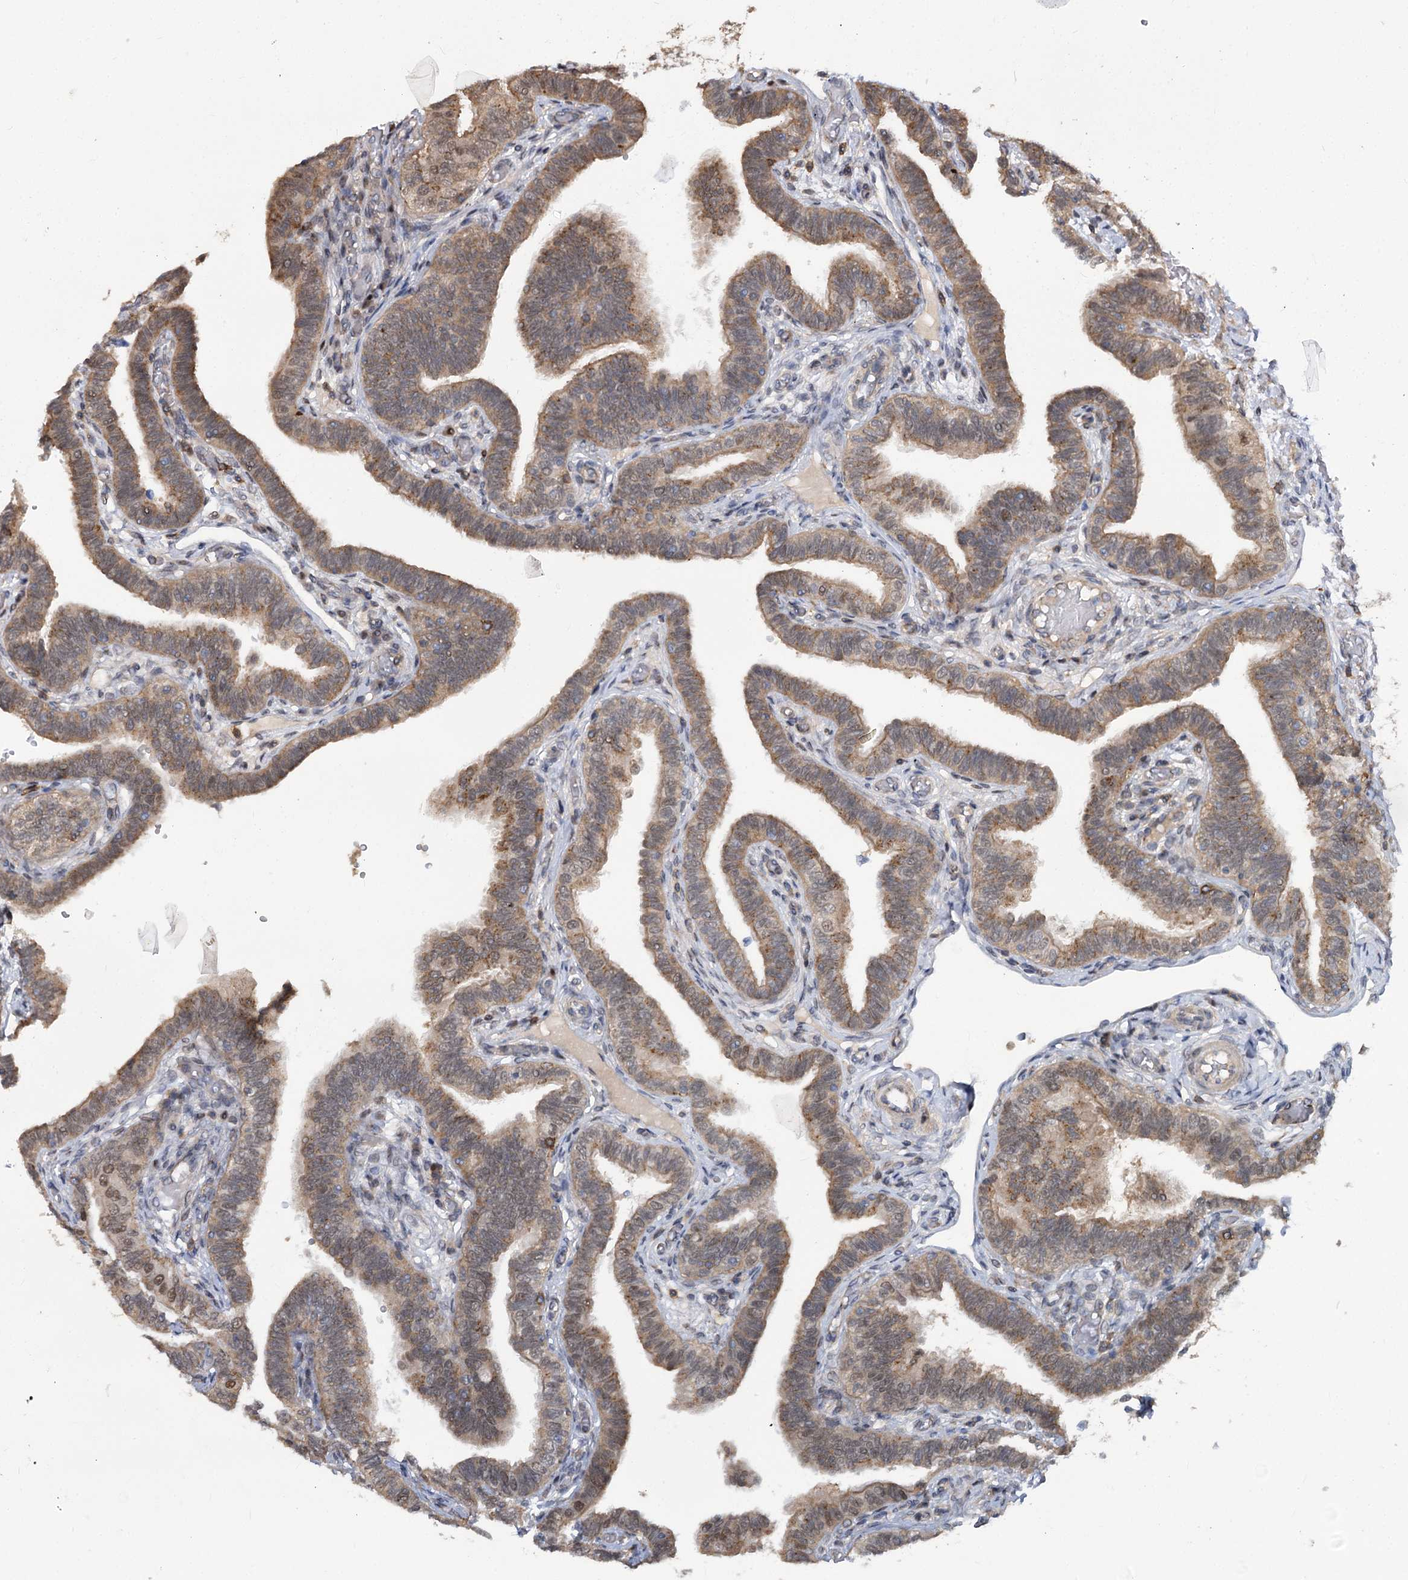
{"staining": {"intensity": "moderate", "quantity": "25%-75%", "location": "cytoplasmic/membranous,nuclear"}, "tissue": "fallopian tube", "cell_type": "Glandular cells", "image_type": "normal", "snomed": [{"axis": "morphology", "description": "Normal tissue, NOS"}, {"axis": "topography", "description": "Fallopian tube"}], "caption": "A brown stain shows moderate cytoplasmic/membranous,nuclear expression of a protein in glandular cells of unremarkable human fallopian tube.", "gene": "STX6", "patient": {"sex": "female", "age": 39}}